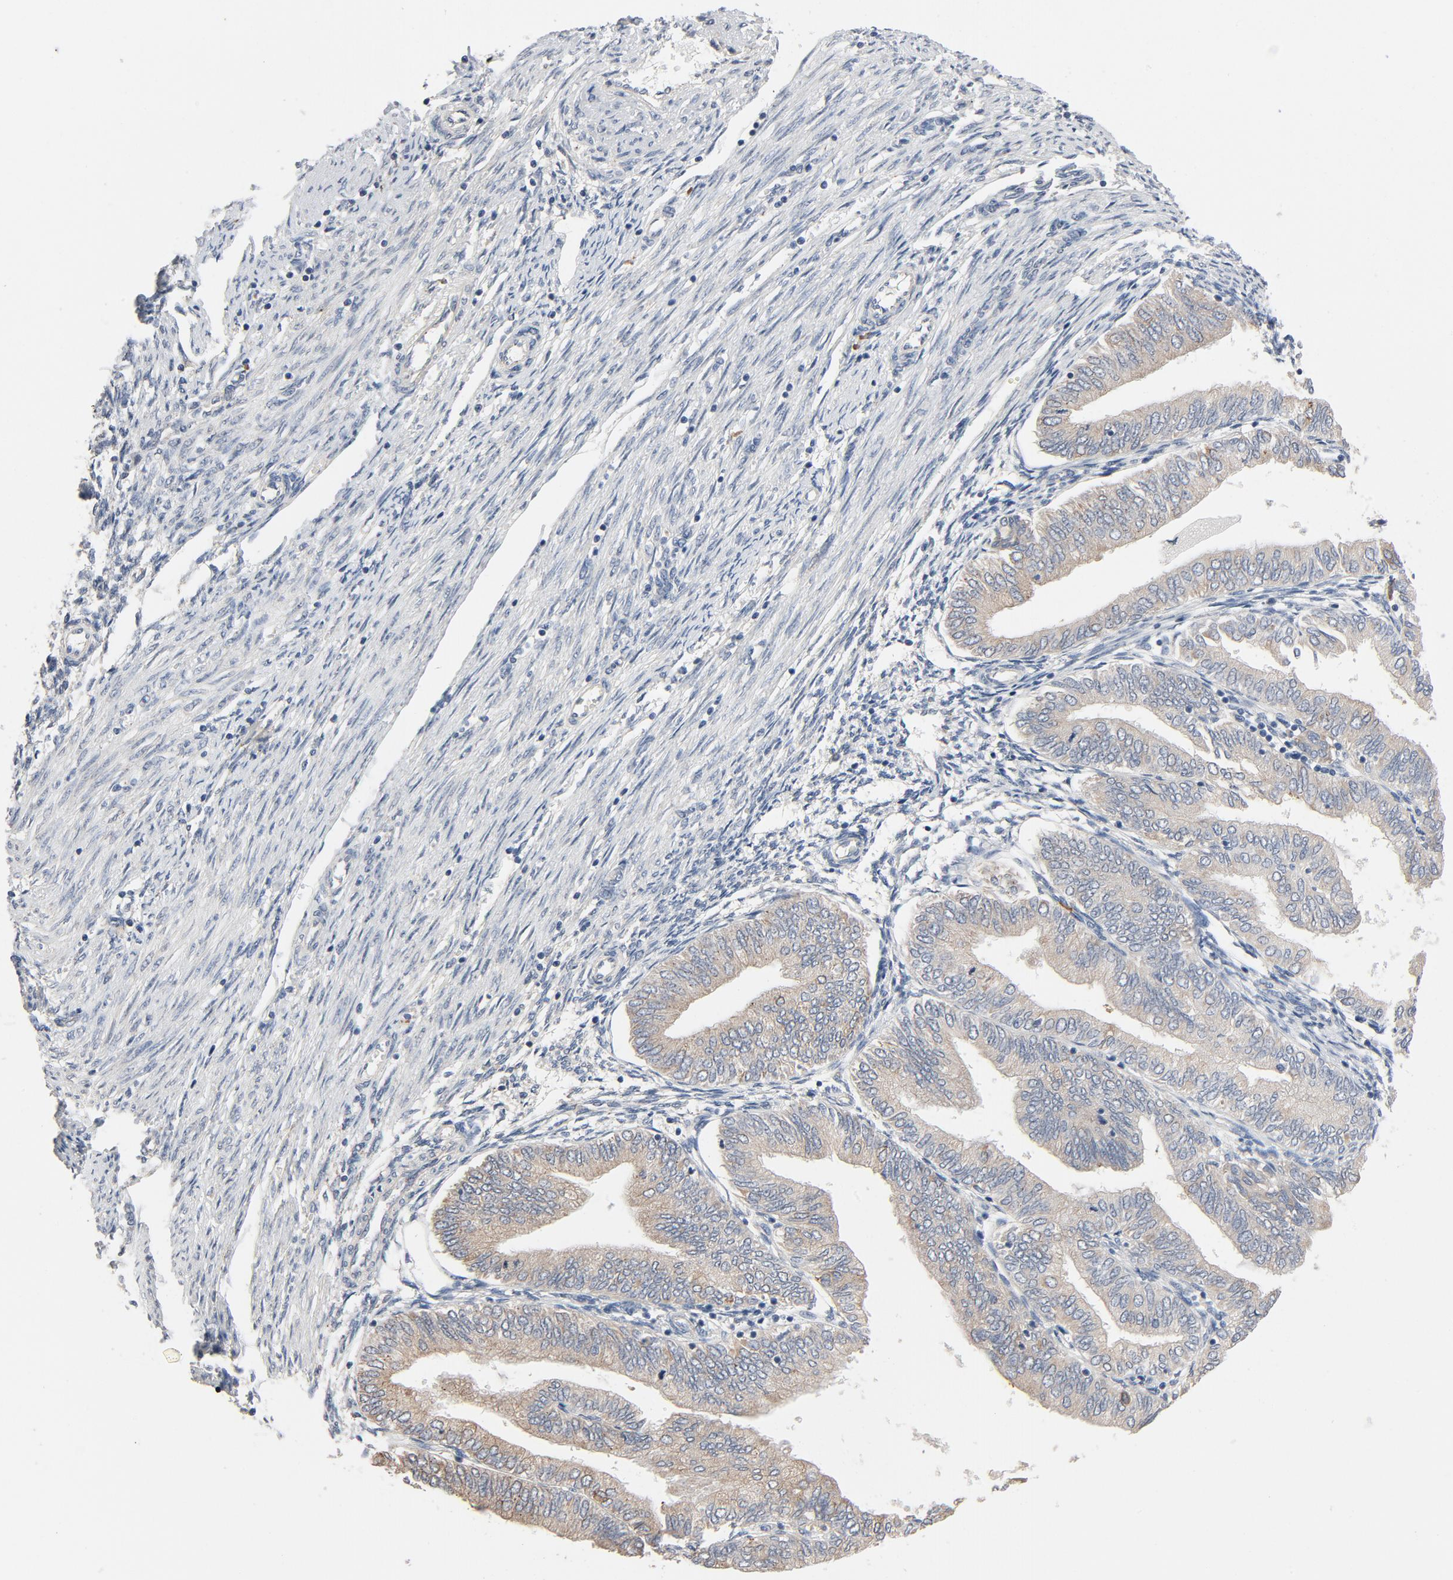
{"staining": {"intensity": "weak", "quantity": ">75%", "location": "cytoplasmic/membranous"}, "tissue": "endometrial cancer", "cell_type": "Tumor cells", "image_type": "cancer", "snomed": [{"axis": "morphology", "description": "Adenocarcinoma, NOS"}, {"axis": "topography", "description": "Endometrium"}], "caption": "Endometrial cancer stained for a protein (brown) reveals weak cytoplasmic/membranous positive positivity in about >75% of tumor cells.", "gene": "TLR4", "patient": {"sex": "female", "age": 51}}